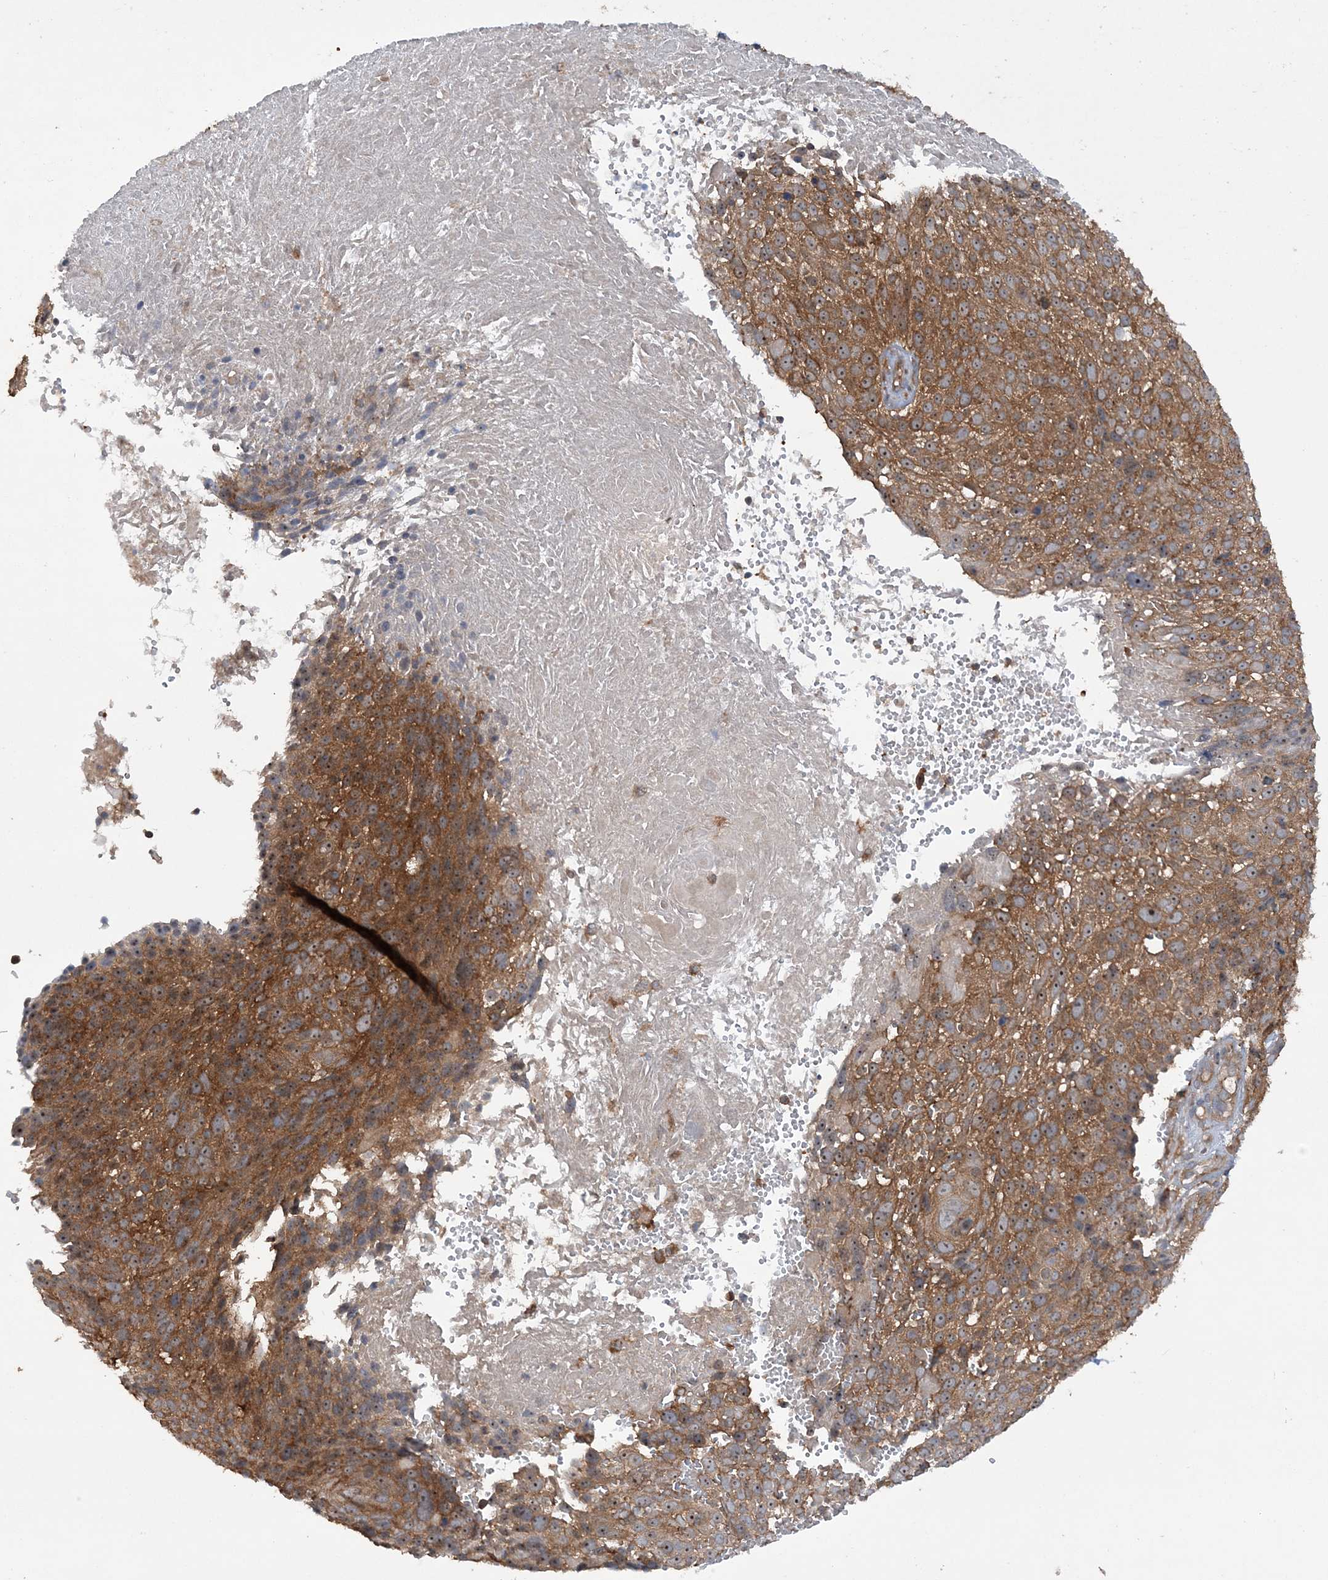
{"staining": {"intensity": "strong", "quantity": "25%-75%", "location": "cytoplasmic/membranous,nuclear"}, "tissue": "cervical cancer", "cell_type": "Tumor cells", "image_type": "cancer", "snomed": [{"axis": "morphology", "description": "Squamous cell carcinoma, NOS"}, {"axis": "topography", "description": "Cervix"}], "caption": "Cervical squamous cell carcinoma stained for a protein shows strong cytoplasmic/membranous and nuclear positivity in tumor cells.", "gene": "ACAP2", "patient": {"sex": "female", "age": 74}}